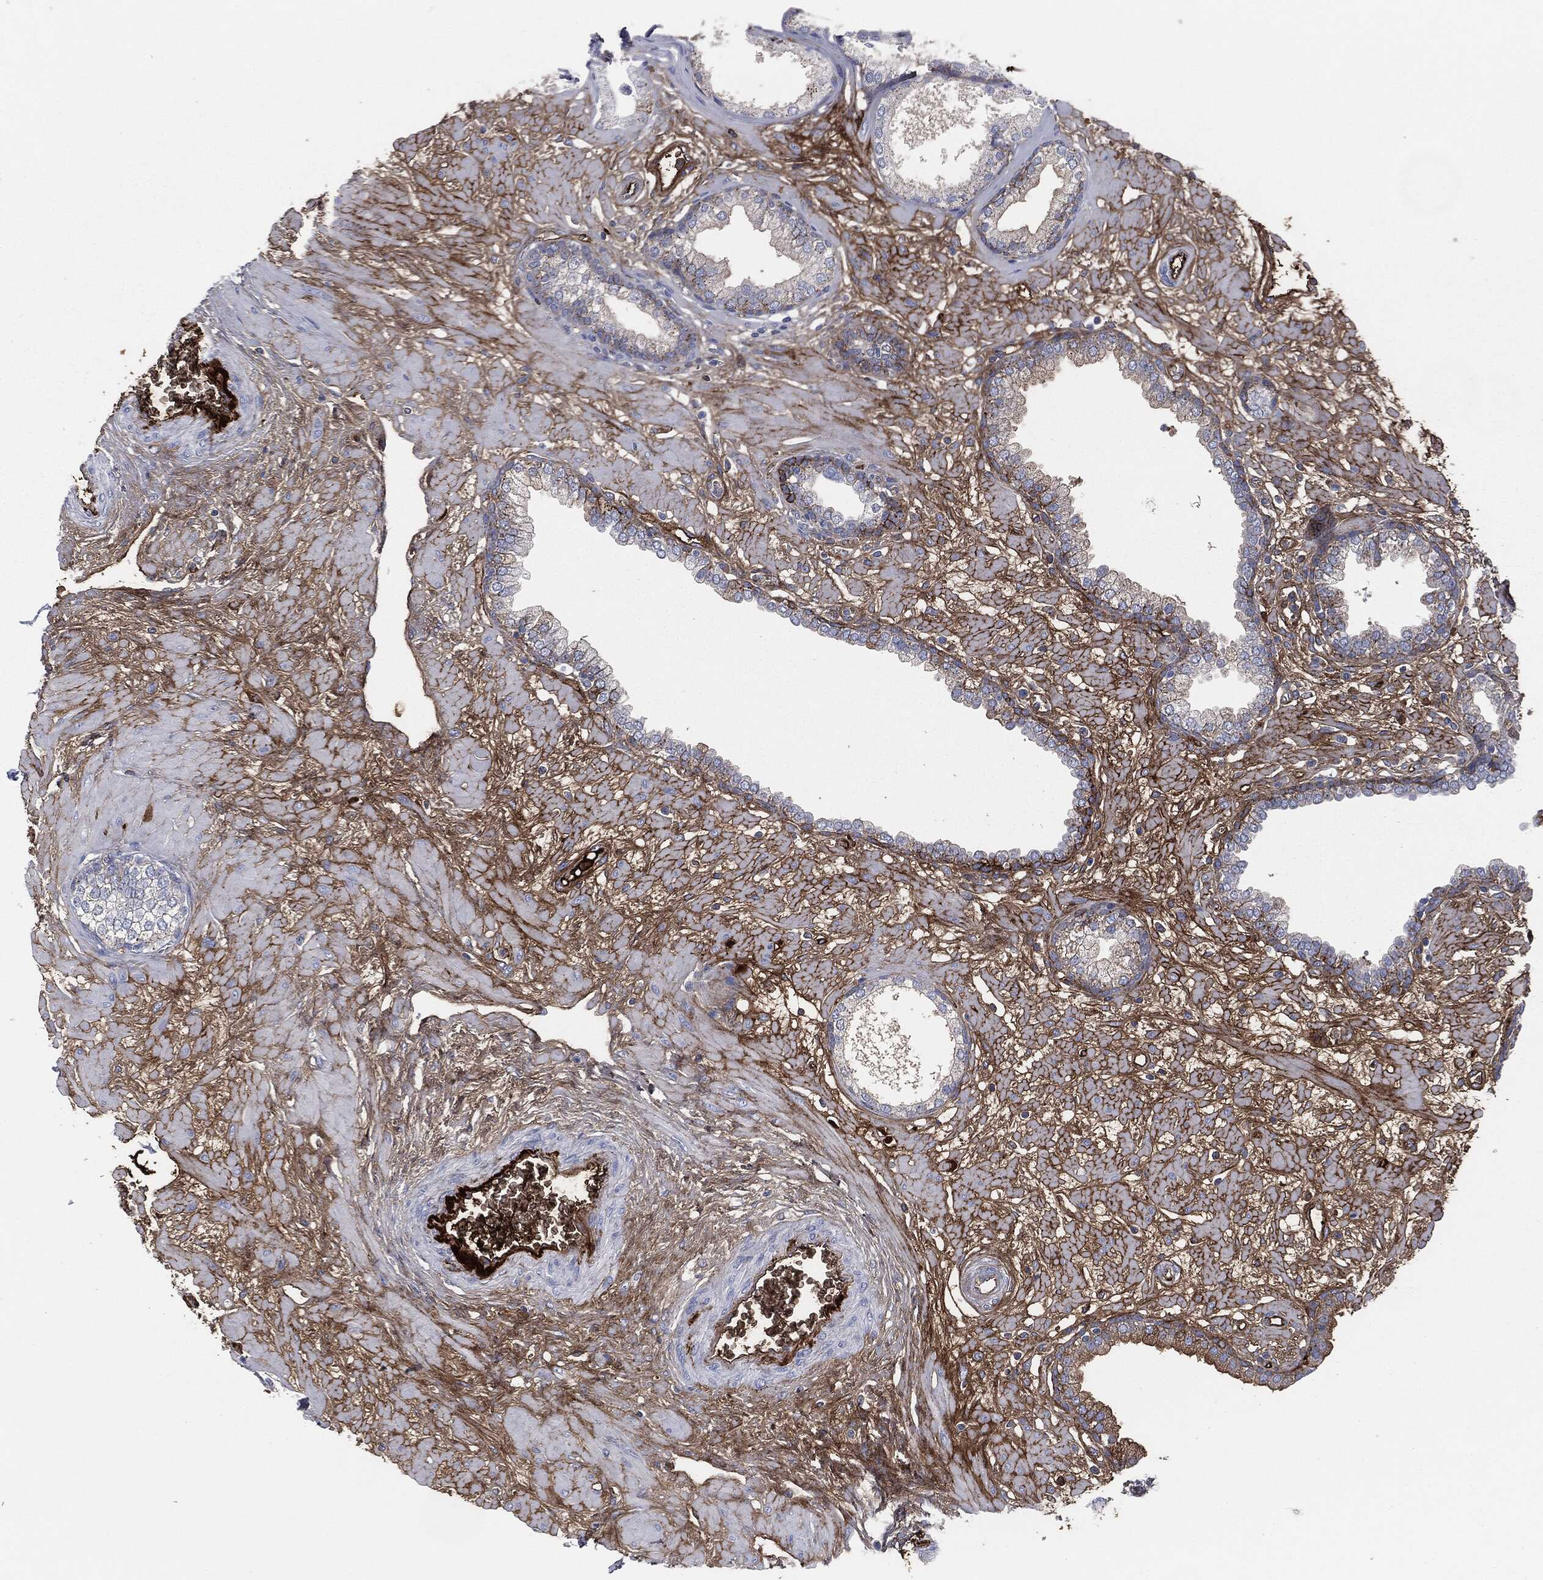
{"staining": {"intensity": "negative", "quantity": "none", "location": "none"}, "tissue": "prostate", "cell_type": "Glandular cells", "image_type": "normal", "snomed": [{"axis": "morphology", "description": "Normal tissue, NOS"}, {"axis": "topography", "description": "Prostate"}], "caption": "IHC photomicrograph of unremarkable prostate stained for a protein (brown), which exhibits no positivity in glandular cells.", "gene": "APOB", "patient": {"sex": "male", "age": 63}}